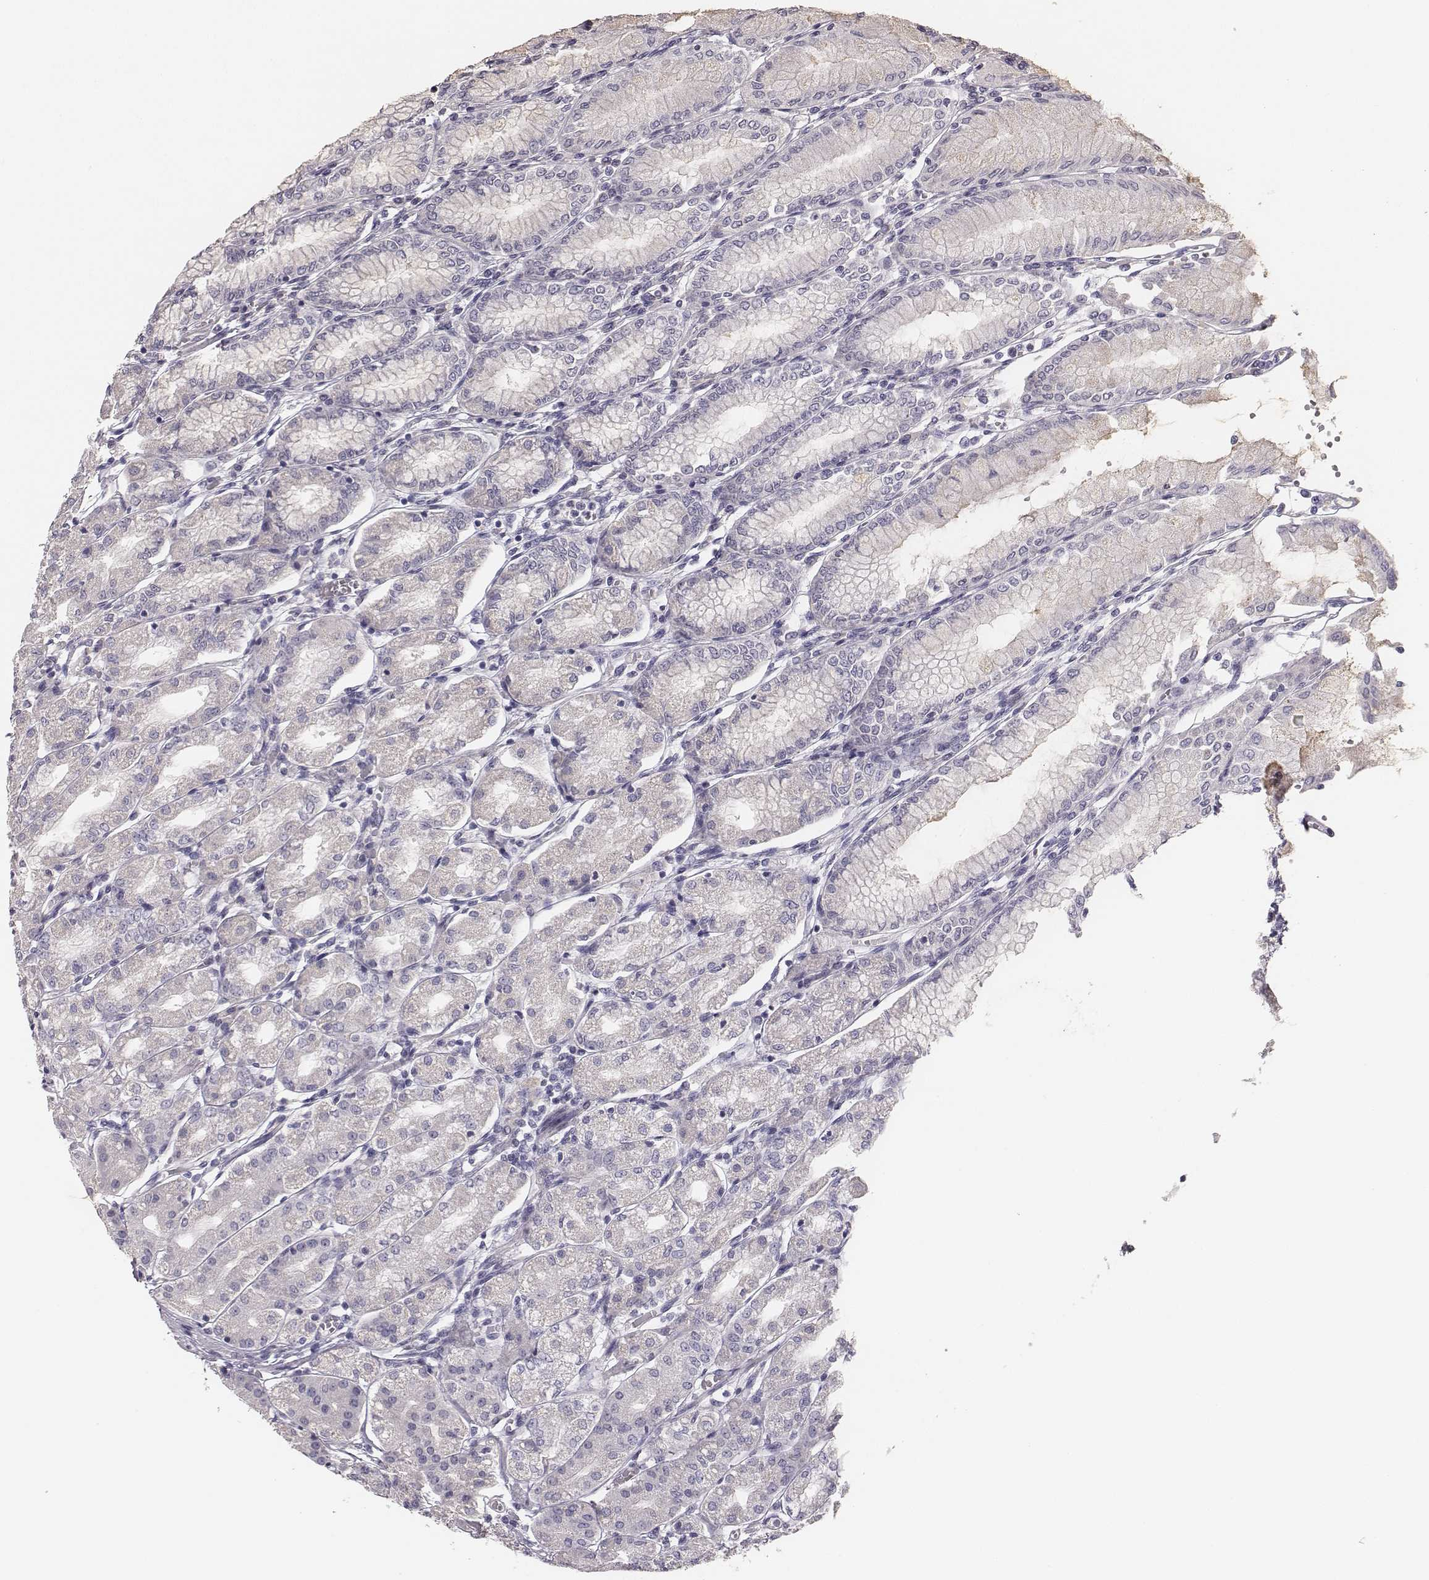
{"staining": {"intensity": "negative", "quantity": "none", "location": "none"}, "tissue": "stomach", "cell_type": "Glandular cells", "image_type": "normal", "snomed": [{"axis": "morphology", "description": "Normal tissue, NOS"}, {"axis": "topography", "description": "Skeletal muscle"}, {"axis": "topography", "description": "Stomach"}], "caption": "There is no significant expression in glandular cells of stomach. (Immunohistochemistry, brightfield microscopy, high magnification).", "gene": "MYH6", "patient": {"sex": "female", "age": 57}}